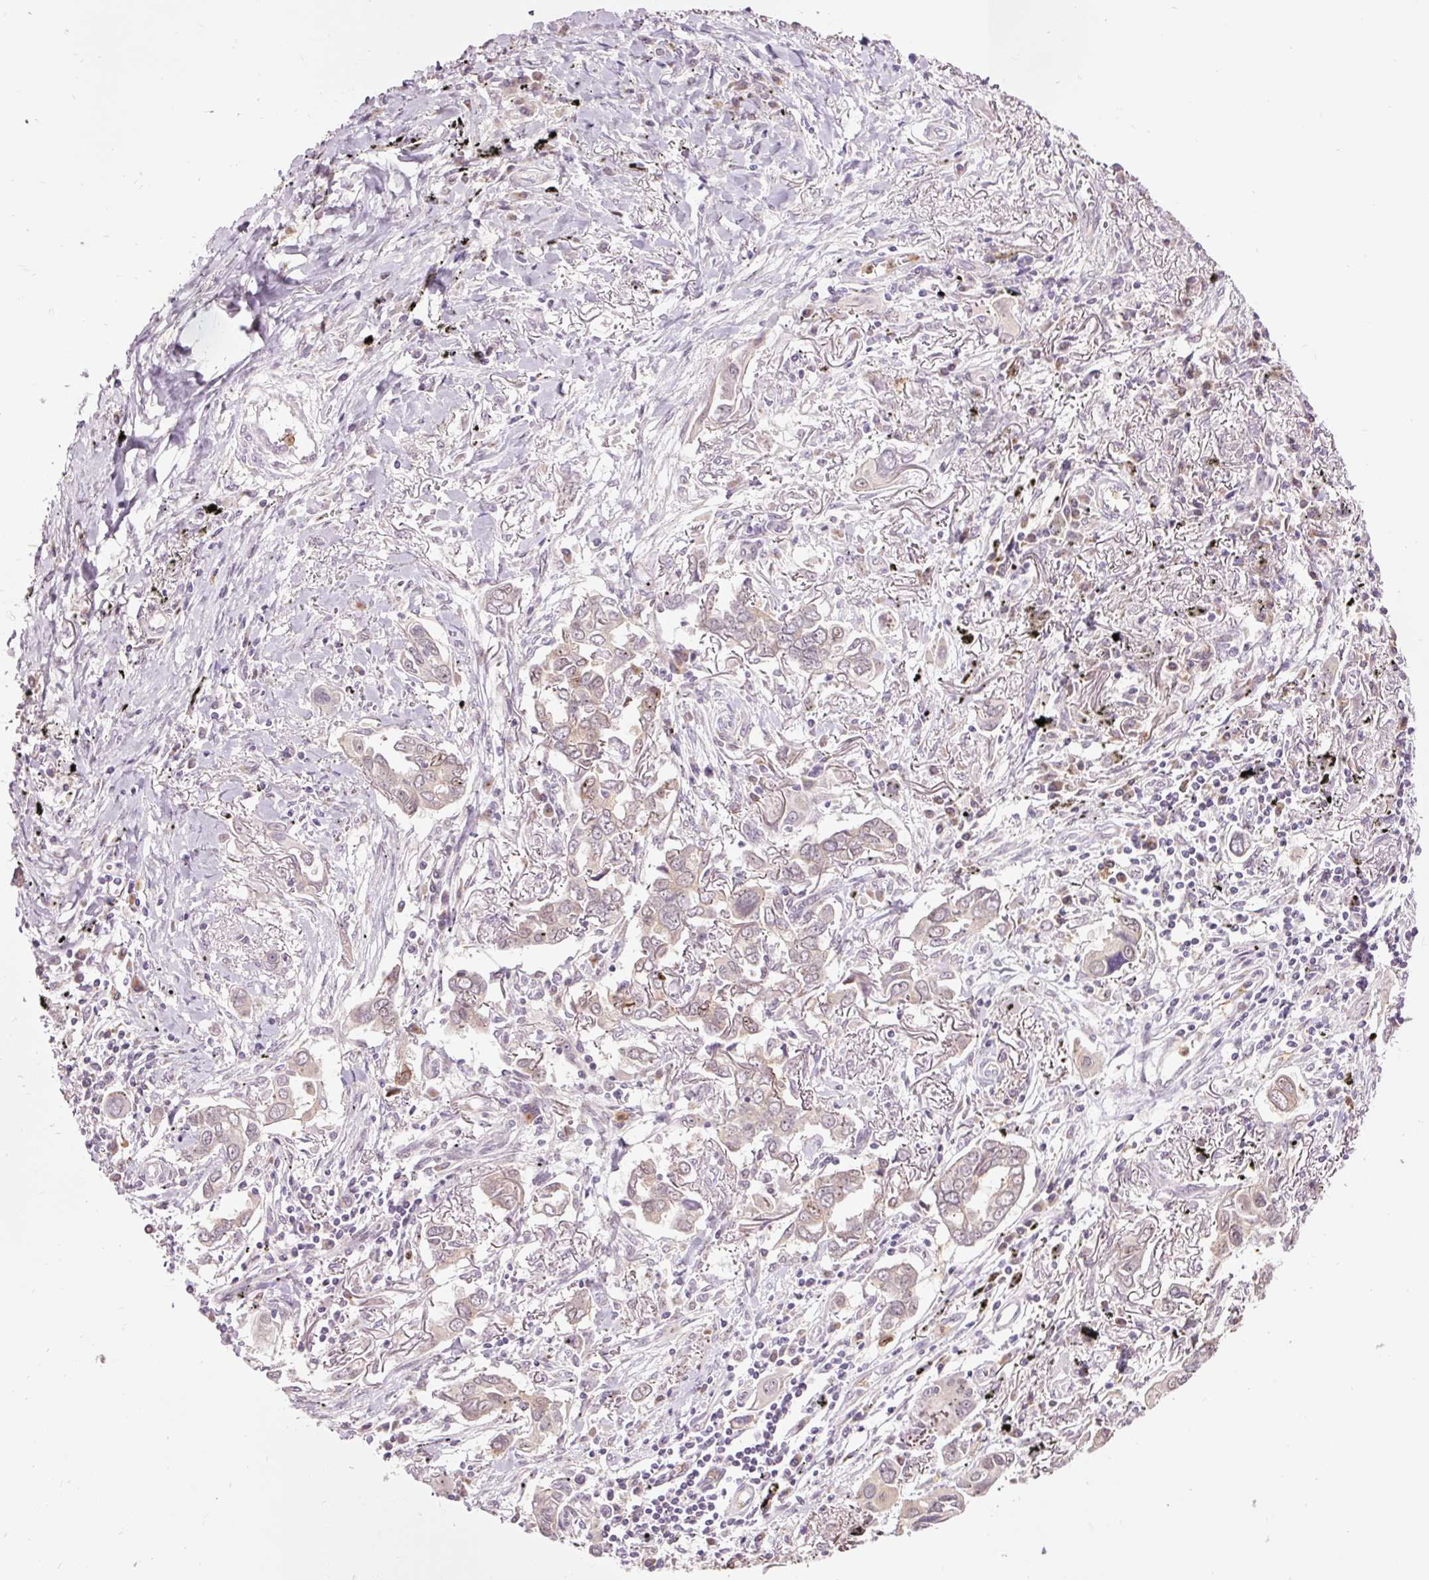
{"staining": {"intensity": "moderate", "quantity": "25%-75%", "location": "cytoplasmic/membranous"}, "tissue": "lung cancer", "cell_type": "Tumor cells", "image_type": "cancer", "snomed": [{"axis": "morphology", "description": "Adenocarcinoma, NOS"}, {"axis": "topography", "description": "Lung"}], "caption": "An IHC photomicrograph of tumor tissue is shown. Protein staining in brown highlights moderate cytoplasmic/membranous positivity in lung cancer (adenocarcinoma) within tumor cells. (IHC, brightfield microscopy, high magnification).", "gene": "PRDX5", "patient": {"sex": "male", "age": 76}}